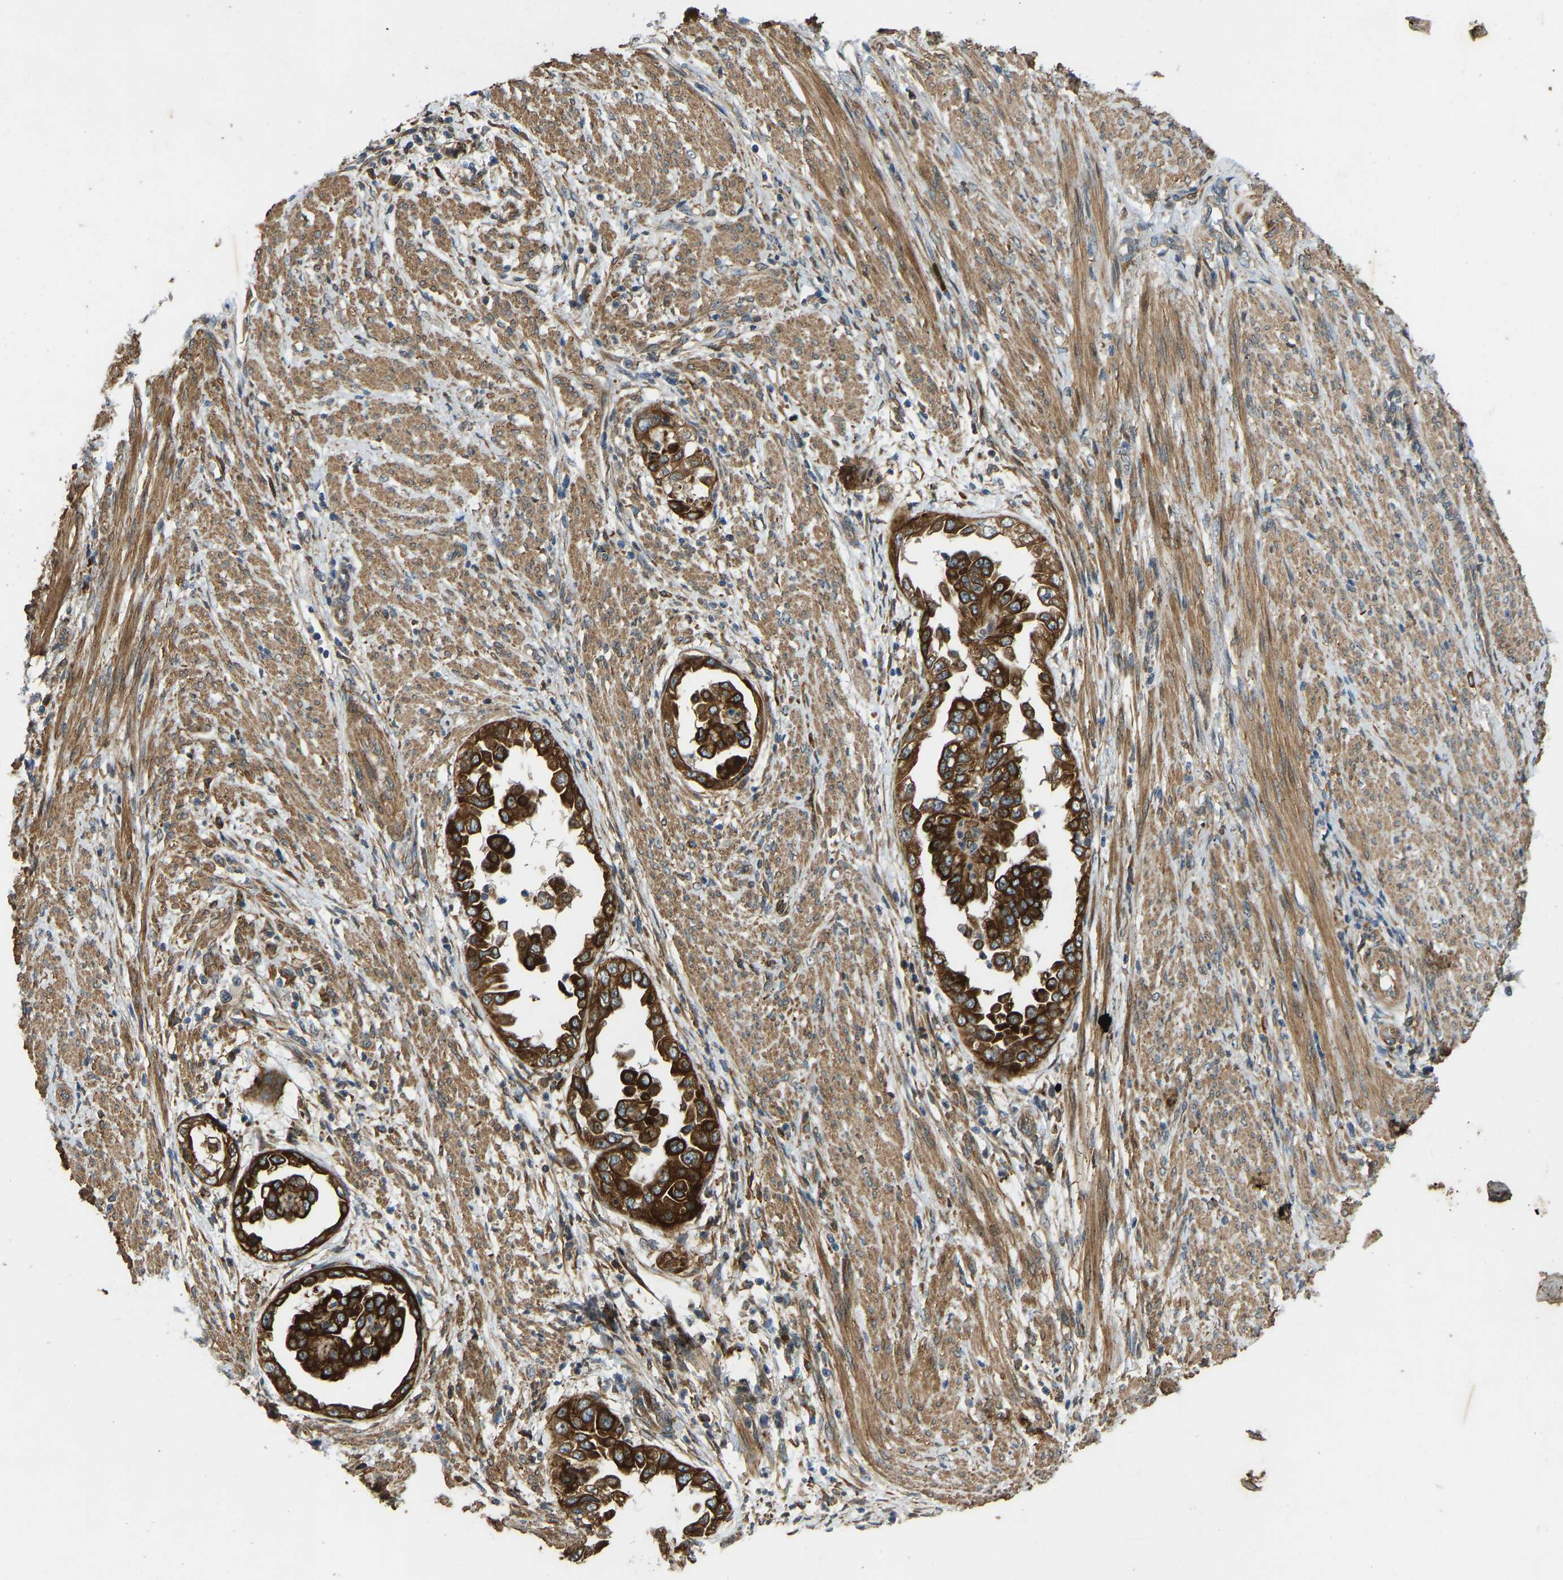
{"staining": {"intensity": "strong", "quantity": ">75%", "location": "cytoplasmic/membranous"}, "tissue": "endometrial cancer", "cell_type": "Tumor cells", "image_type": "cancer", "snomed": [{"axis": "morphology", "description": "Adenocarcinoma, NOS"}, {"axis": "topography", "description": "Endometrium"}], "caption": "A micrograph of endometrial cancer stained for a protein demonstrates strong cytoplasmic/membranous brown staining in tumor cells.", "gene": "OS9", "patient": {"sex": "female", "age": 85}}